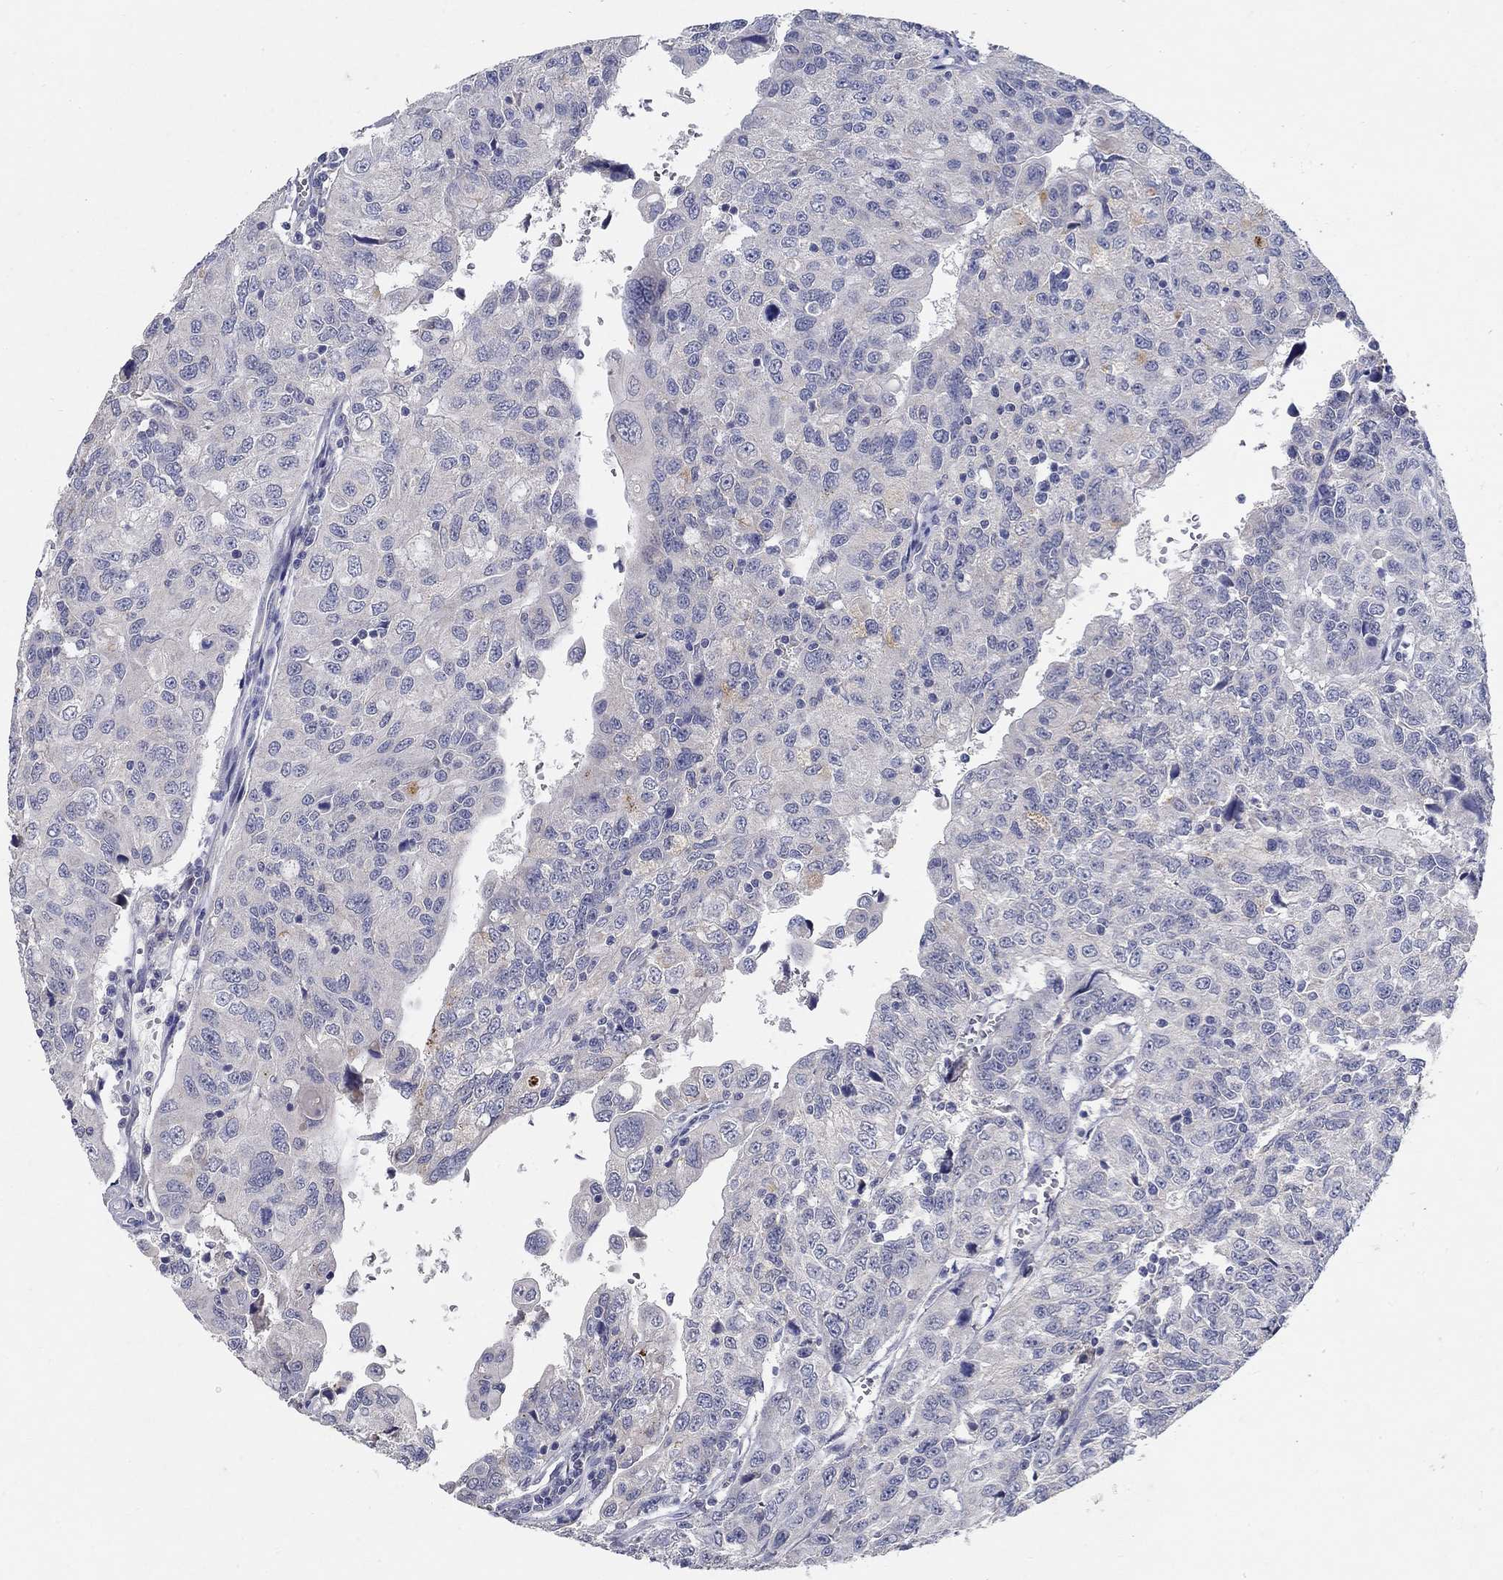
{"staining": {"intensity": "negative", "quantity": "none", "location": "none"}, "tissue": "urothelial cancer", "cell_type": "Tumor cells", "image_type": "cancer", "snomed": [{"axis": "morphology", "description": "Urothelial carcinoma, NOS"}, {"axis": "morphology", "description": "Urothelial carcinoma, High grade"}, {"axis": "topography", "description": "Urinary bladder"}], "caption": "Tumor cells show no significant protein positivity in transitional cell carcinoma. (DAB immunohistochemistry visualized using brightfield microscopy, high magnification).", "gene": "PROZ", "patient": {"sex": "female", "age": 73}}